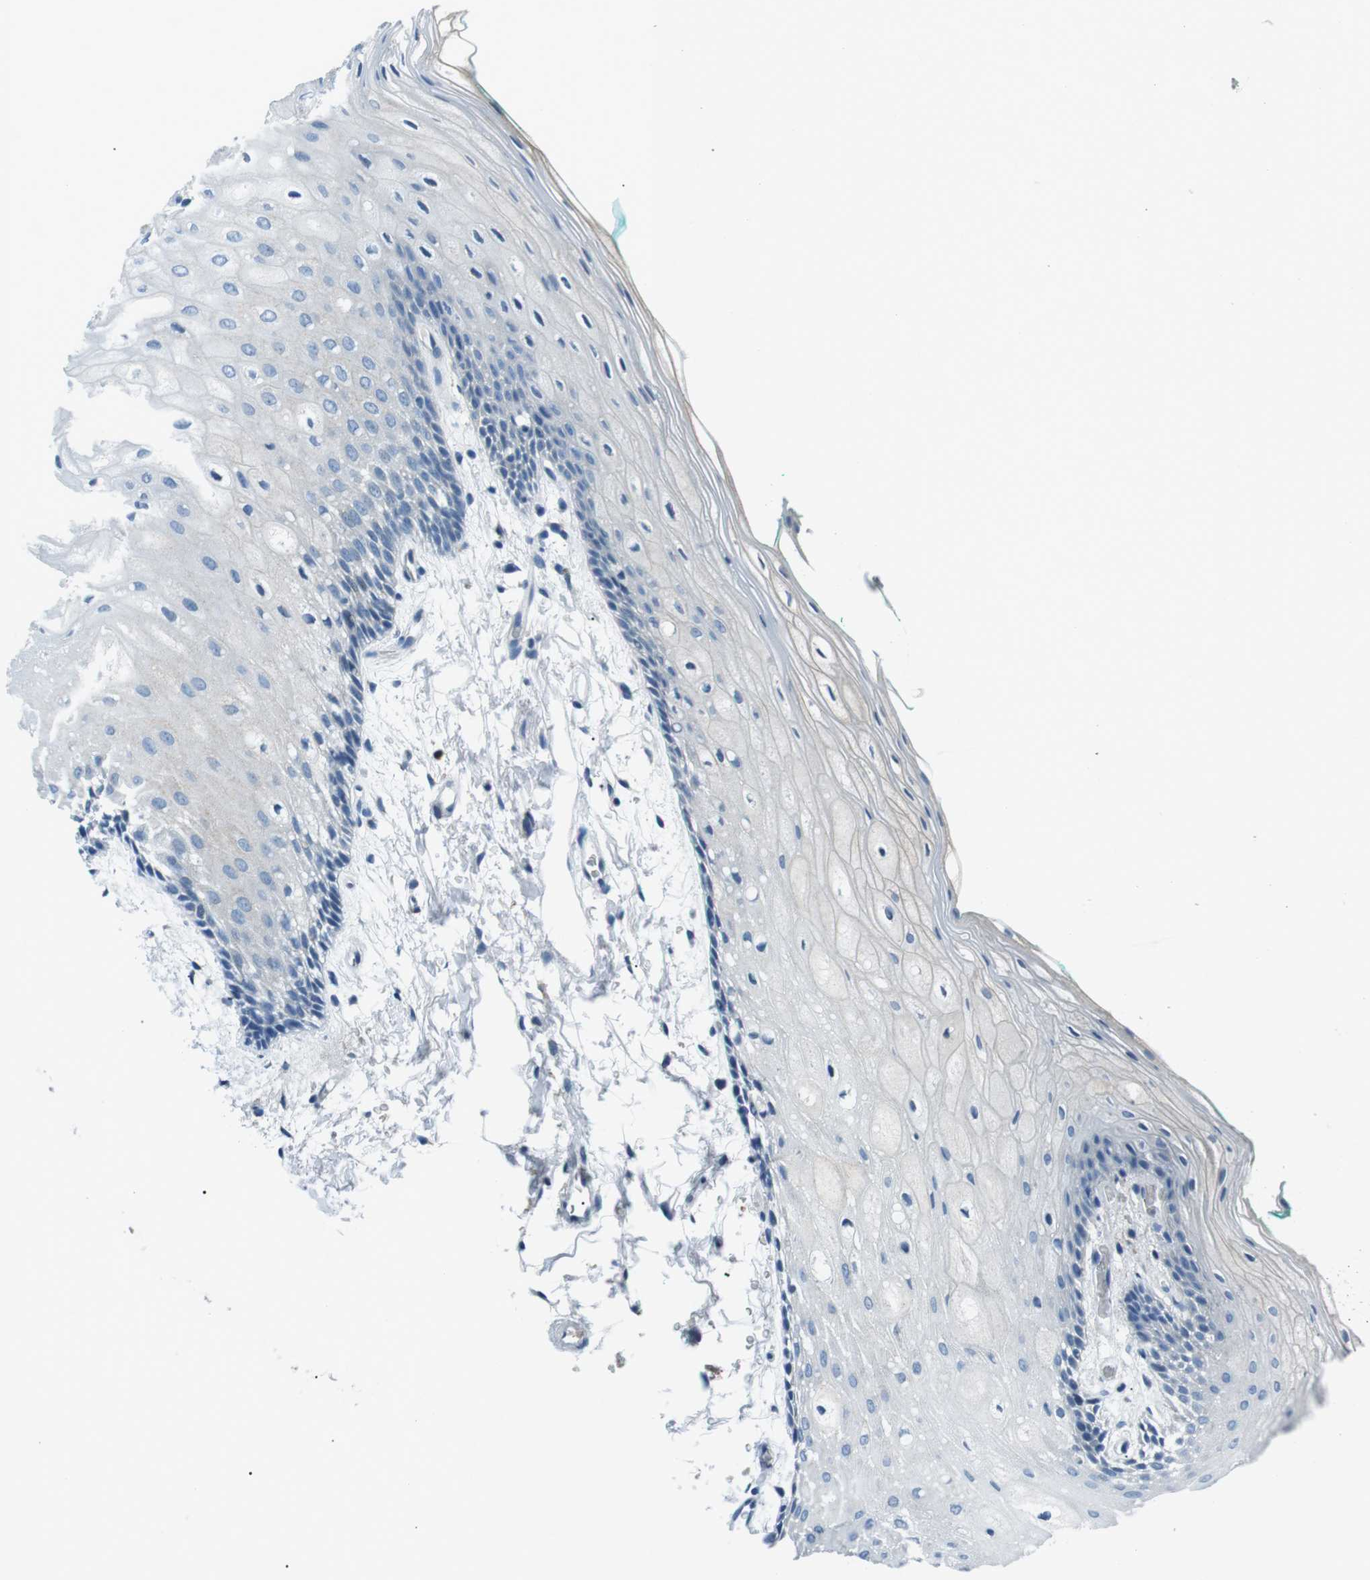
{"staining": {"intensity": "weak", "quantity": "<25%", "location": "cytoplasmic/membranous"}, "tissue": "oral mucosa", "cell_type": "Squamous epithelial cells", "image_type": "normal", "snomed": [{"axis": "morphology", "description": "Normal tissue, NOS"}, {"axis": "topography", "description": "Skeletal muscle"}, {"axis": "topography", "description": "Oral tissue"}, {"axis": "topography", "description": "Peripheral nerve tissue"}], "caption": "Squamous epithelial cells show no significant staining in normal oral mucosa. (DAB IHC with hematoxylin counter stain).", "gene": "ST6GAL1", "patient": {"sex": "female", "age": 84}}